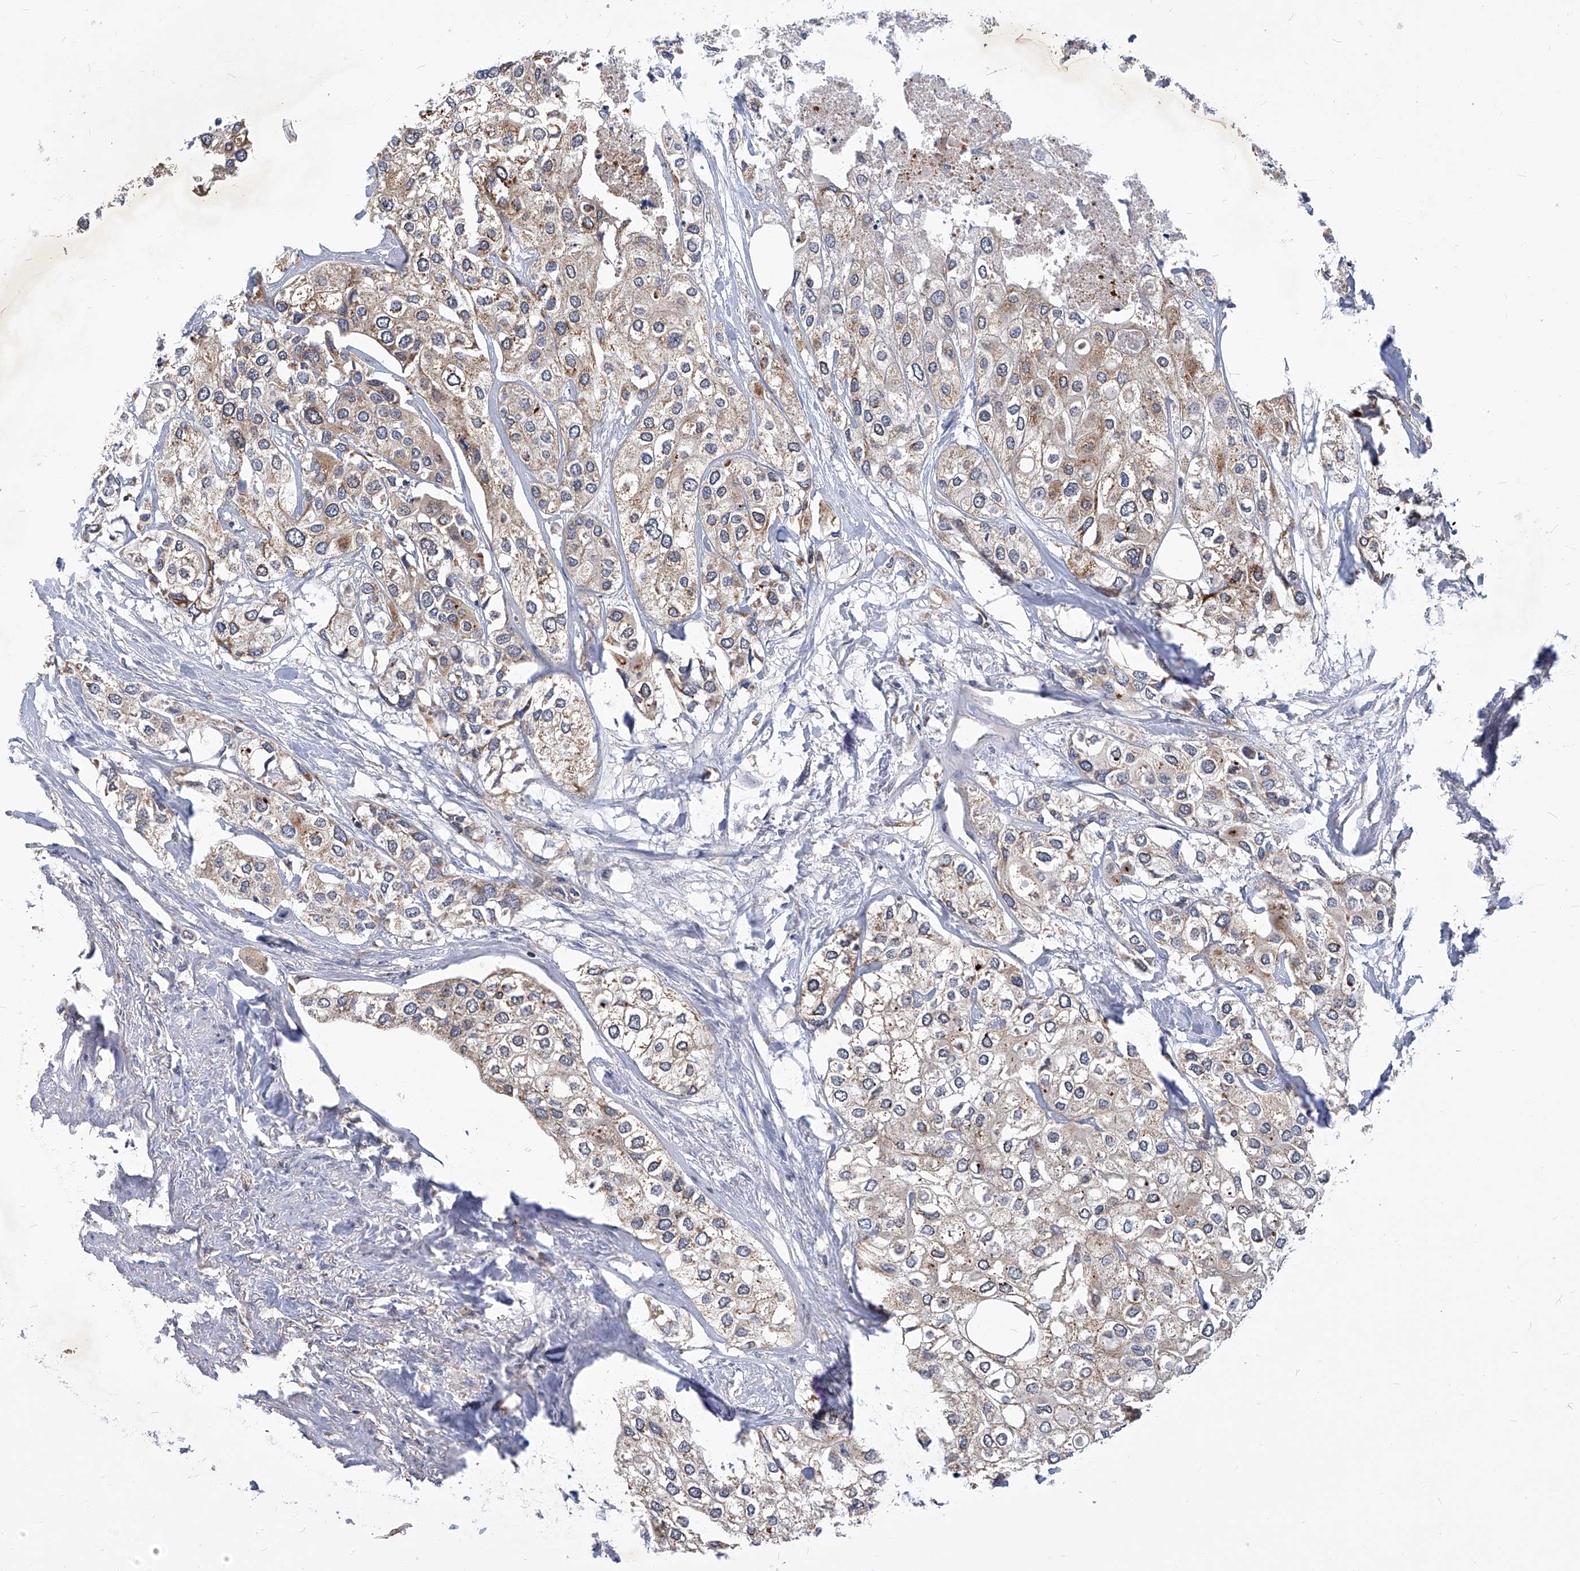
{"staining": {"intensity": "weak", "quantity": "25%-75%", "location": "cytoplasmic/membranous"}, "tissue": "urothelial cancer", "cell_type": "Tumor cells", "image_type": "cancer", "snomed": [{"axis": "morphology", "description": "Urothelial carcinoma, High grade"}, {"axis": "topography", "description": "Urinary bladder"}], "caption": "A brown stain highlights weak cytoplasmic/membranous expression of a protein in high-grade urothelial carcinoma tumor cells.", "gene": "TNFRSF13B", "patient": {"sex": "male", "age": 64}}